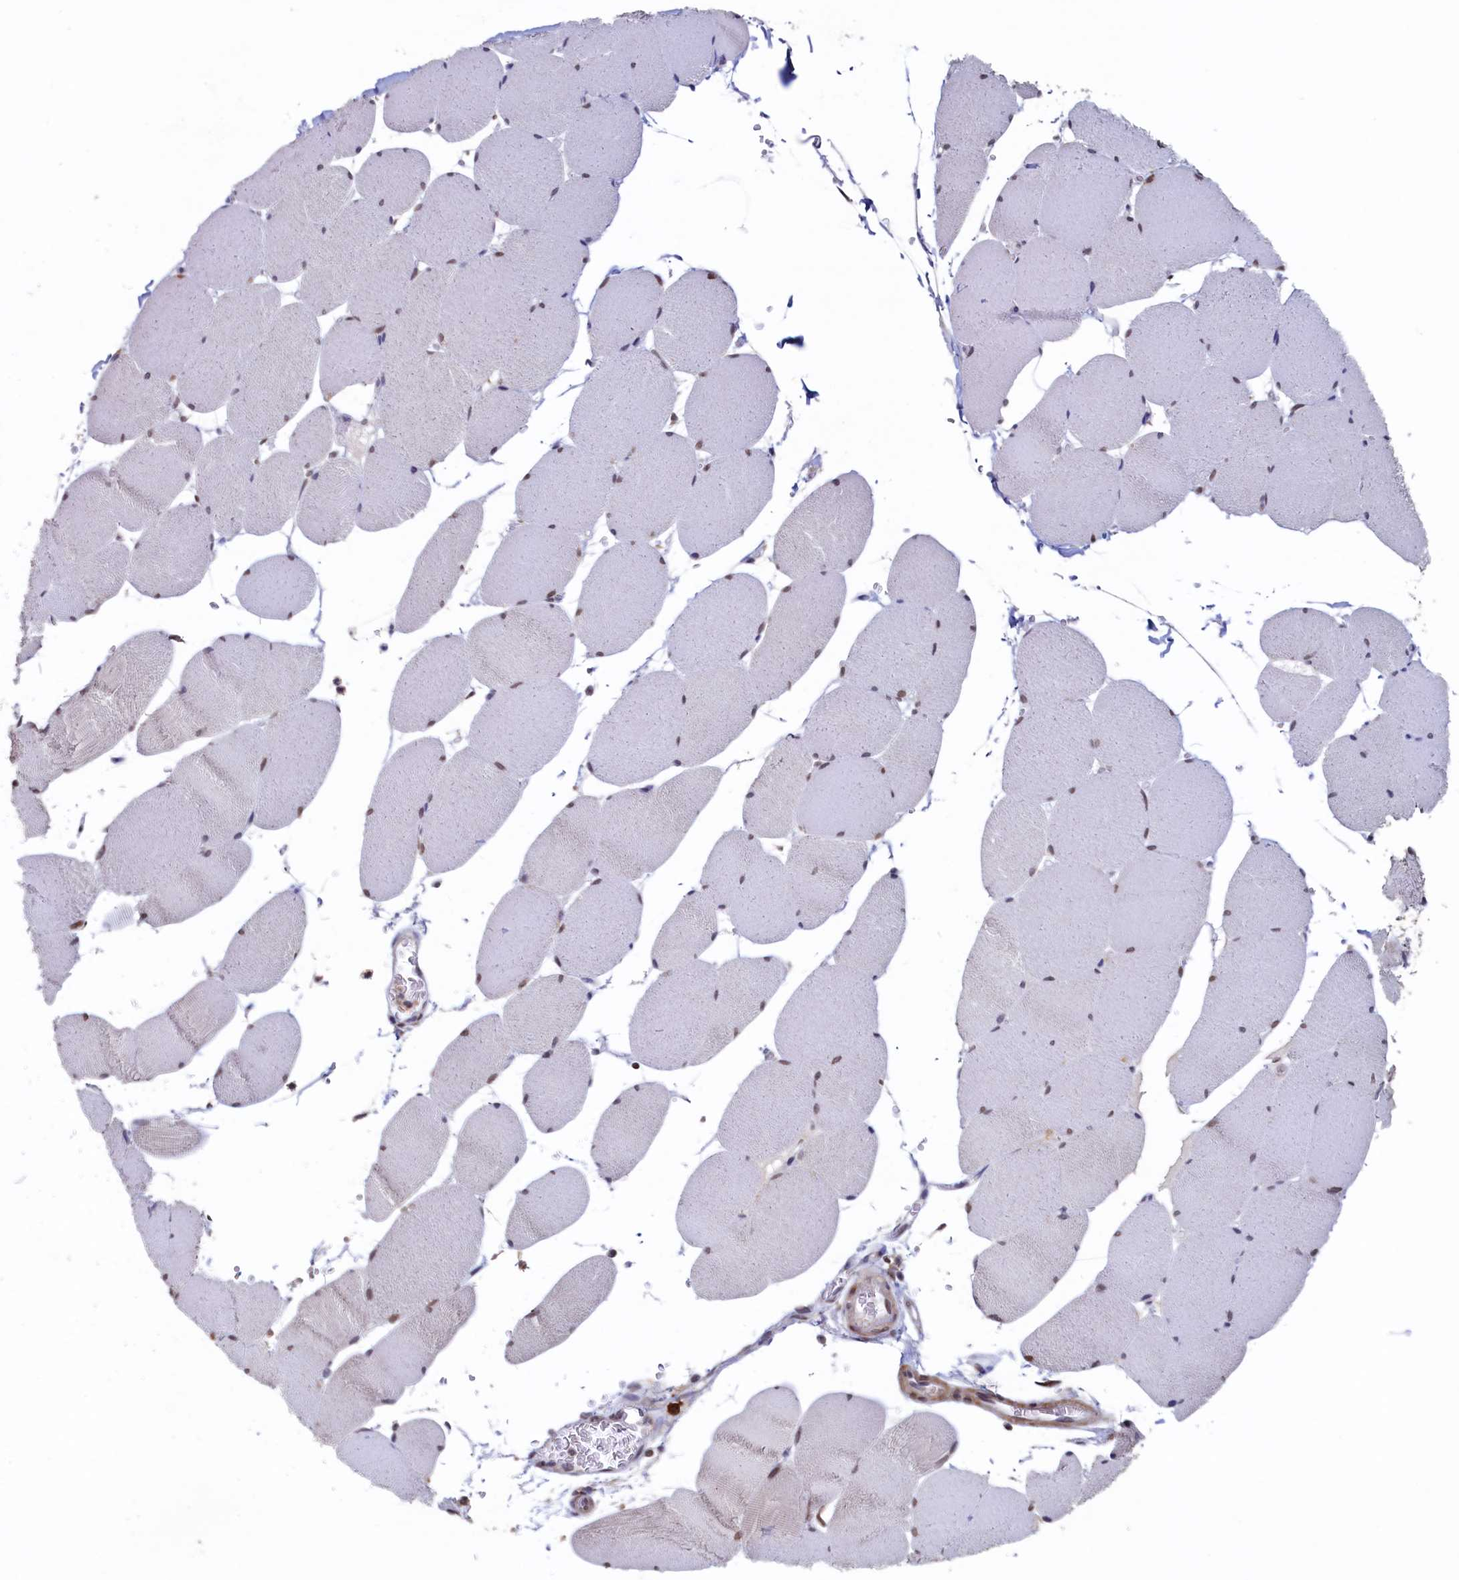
{"staining": {"intensity": "weak", "quantity": "25%-75%", "location": "nuclear"}, "tissue": "skeletal muscle", "cell_type": "Myocytes", "image_type": "normal", "snomed": [{"axis": "morphology", "description": "Normal tissue, NOS"}, {"axis": "topography", "description": "Skeletal muscle"}, {"axis": "topography", "description": "Head-Neck"}], "caption": "IHC of benign human skeletal muscle displays low levels of weak nuclear staining in approximately 25%-75% of myocytes.", "gene": "AHCY", "patient": {"sex": "male", "age": 66}}